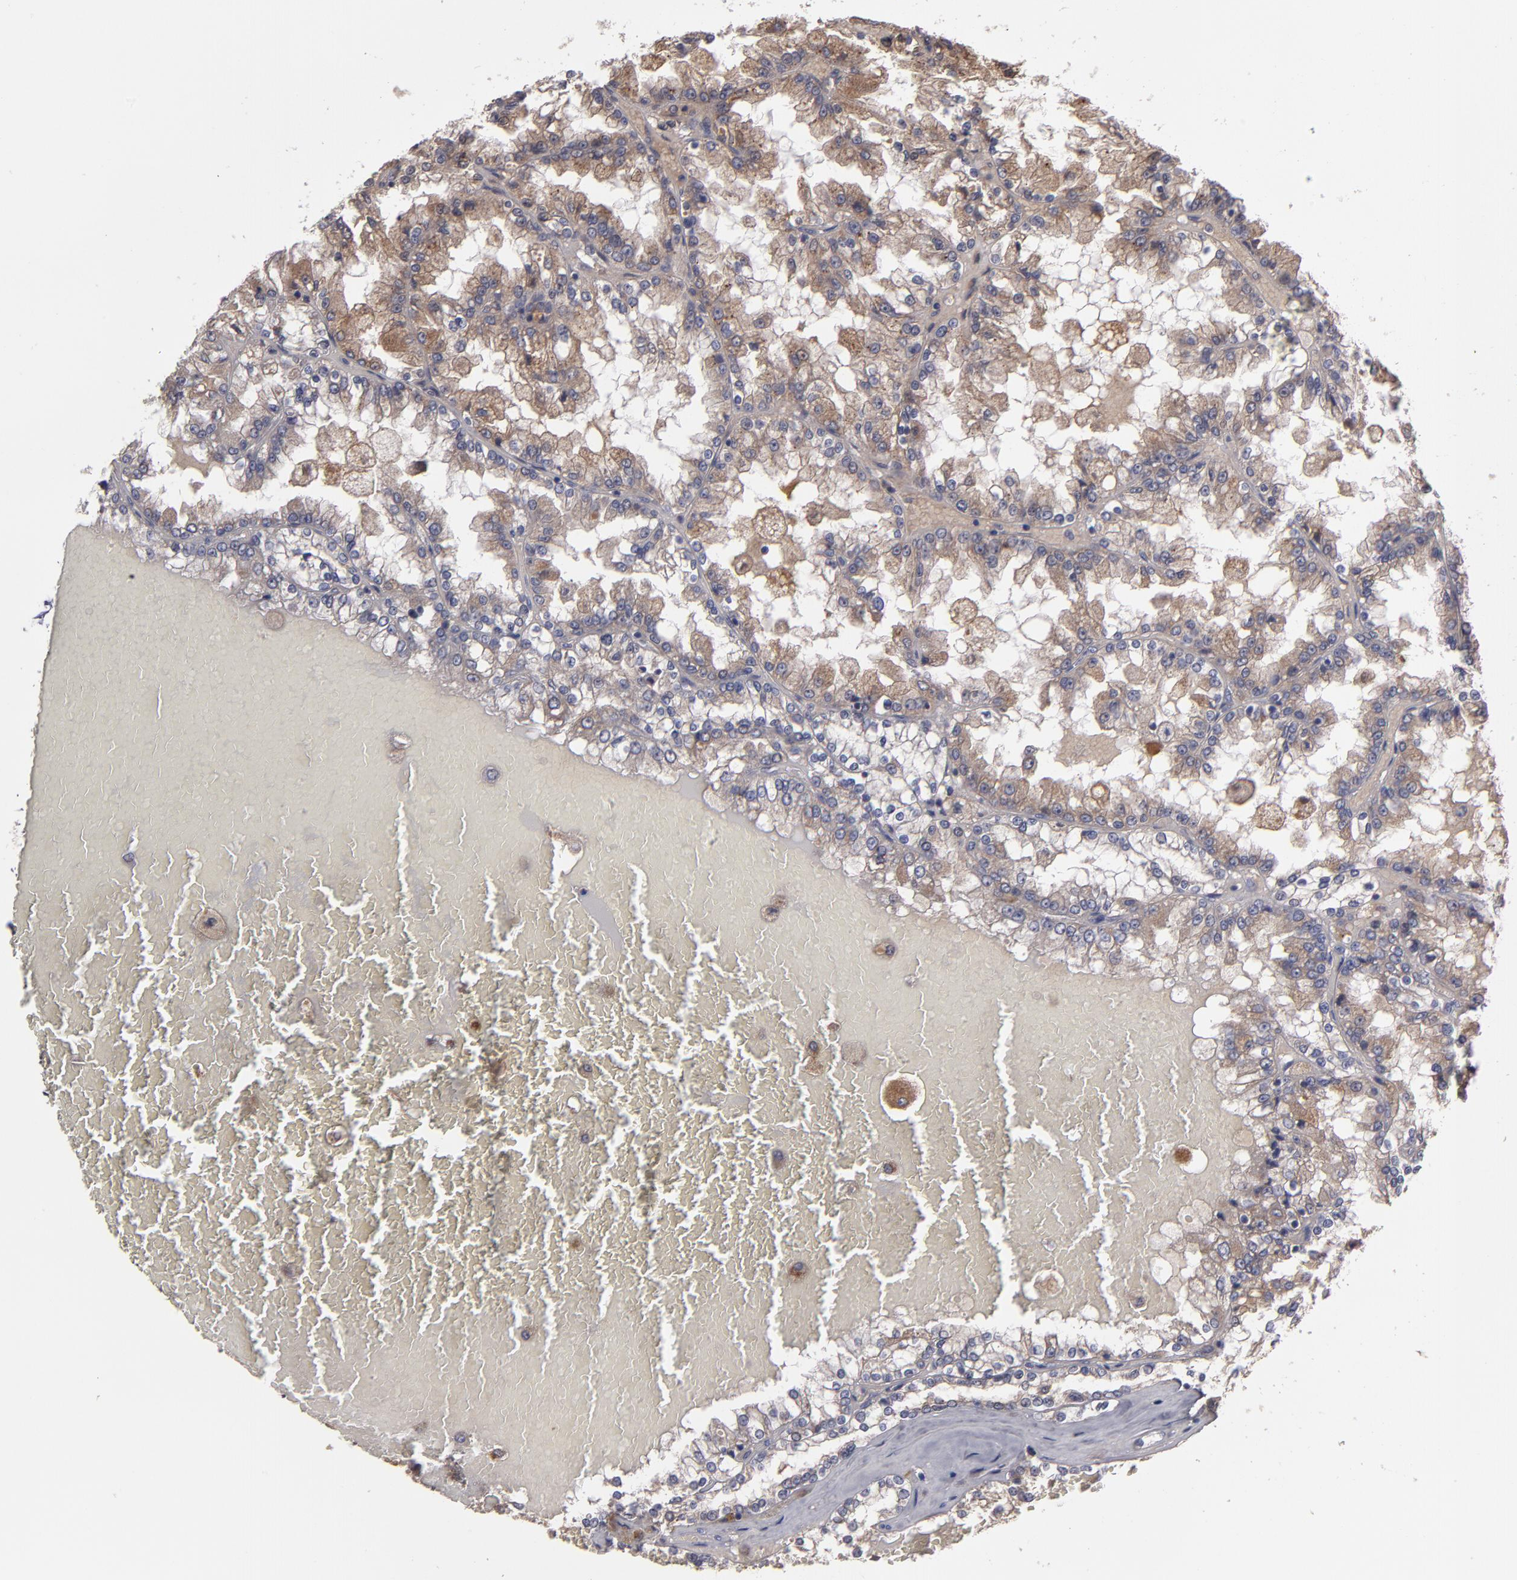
{"staining": {"intensity": "moderate", "quantity": ">75%", "location": "cytoplasmic/membranous"}, "tissue": "renal cancer", "cell_type": "Tumor cells", "image_type": "cancer", "snomed": [{"axis": "morphology", "description": "Adenocarcinoma, NOS"}, {"axis": "topography", "description": "Kidney"}], "caption": "Moderate cytoplasmic/membranous positivity for a protein is present in about >75% of tumor cells of renal cancer using immunohistochemistry (IHC).", "gene": "MMP11", "patient": {"sex": "female", "age": 56}}